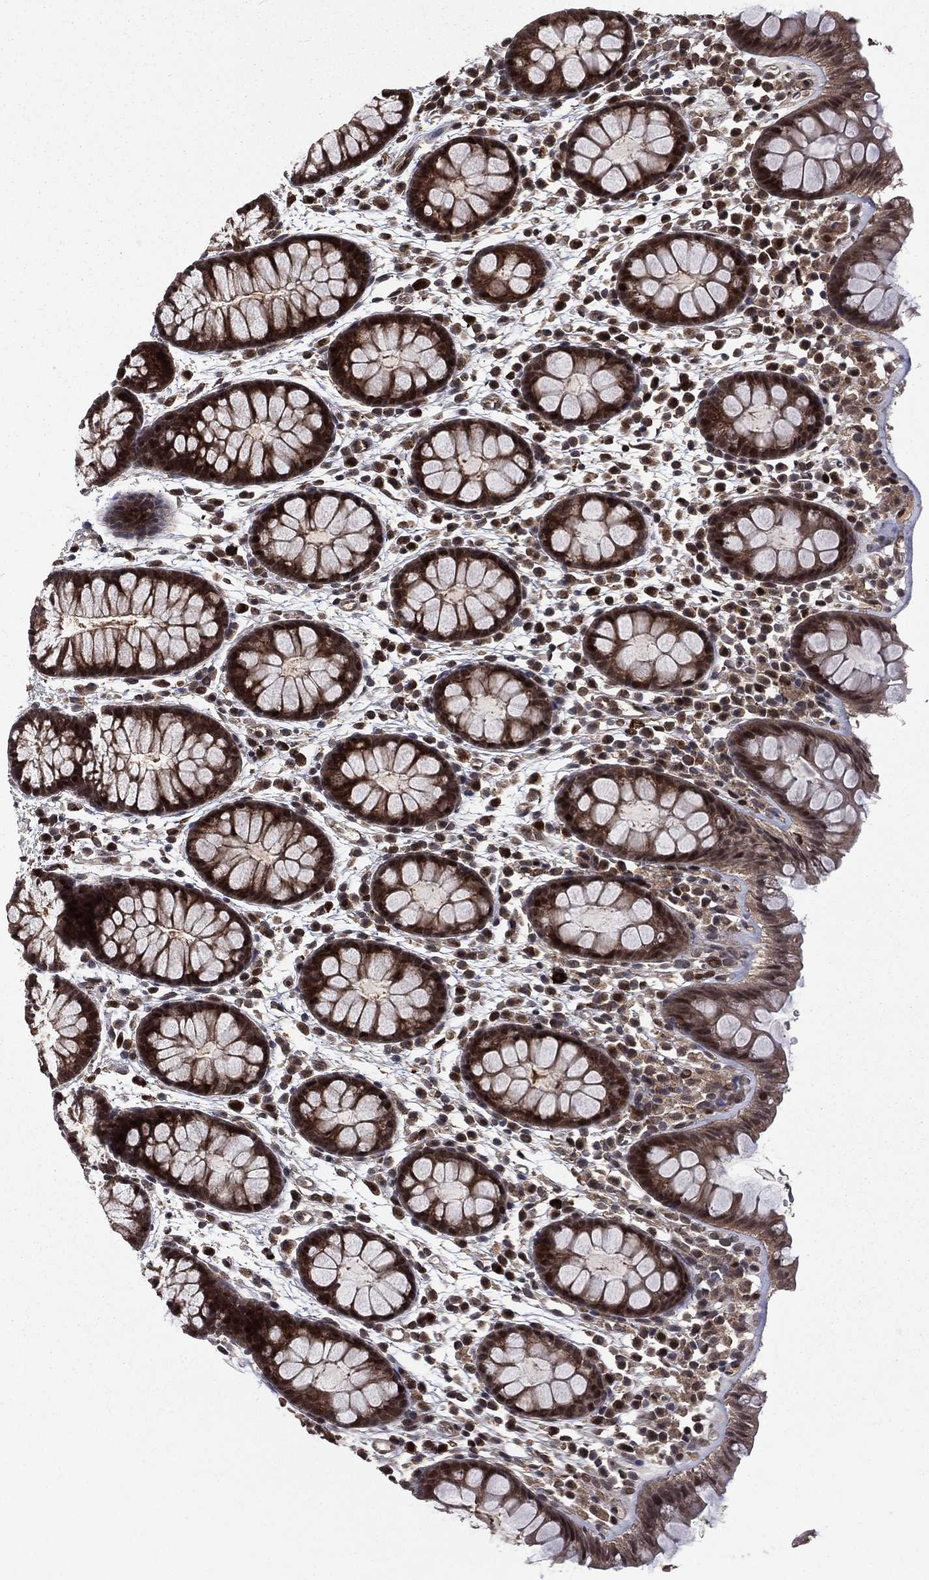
{"staining": {"intensity": "negative", "quantity": "none", "location": "none"}, "tissue": "colon", "cell_type": "Endothelial cells", "image_type": "normal", "snomed": [{"axis": "morphology", "description": "Normal tissue, NOS"}, {"axis": "topography", "description": "Colon"}], "caption": "DAB immunohistochemical staining of benign colon exhibits no significant positivity in endothelial cells.", "gene": "LENG8", "patient": {"sex": "male", "age": 76}}